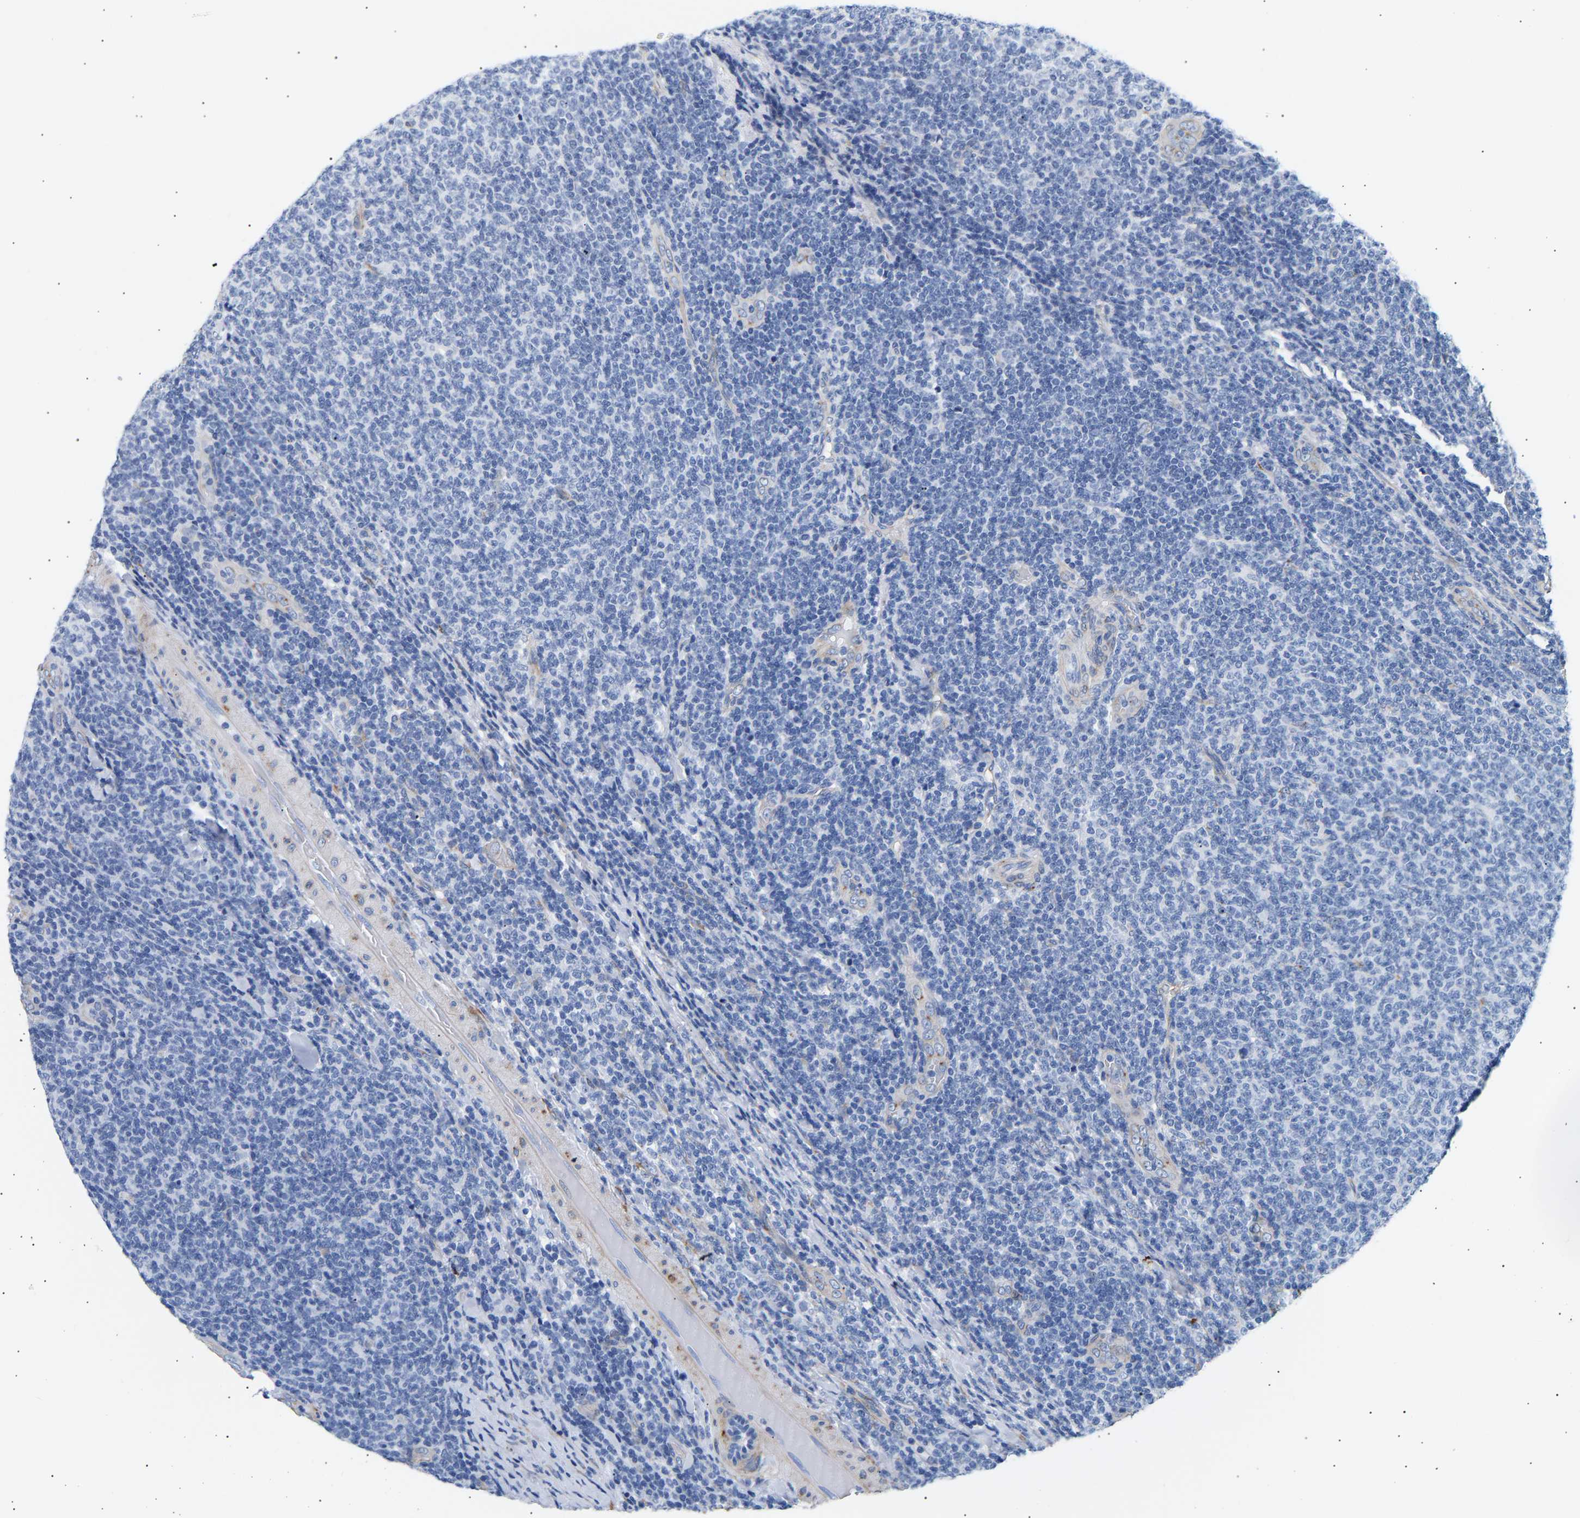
{"staining": {"intensity": "negative", "quantity": "none", "location": "none"}, "tissue": "lymphoma", "cell_type": "Tumor cells", "image_type": "cancer", "snomed": [{"axis": "morphology", "description": "Malignant lymphoma, non-Hodgkin's type, Low grade"}, {"axis": "topography", "description": "Lymph node"}], "caption": "Lymphoma was stained to show a protein in brown. There is no significant positivity in tumor cells.", "gene": "IGFBP7", "patient": {"sex": "male", "age": 66}}